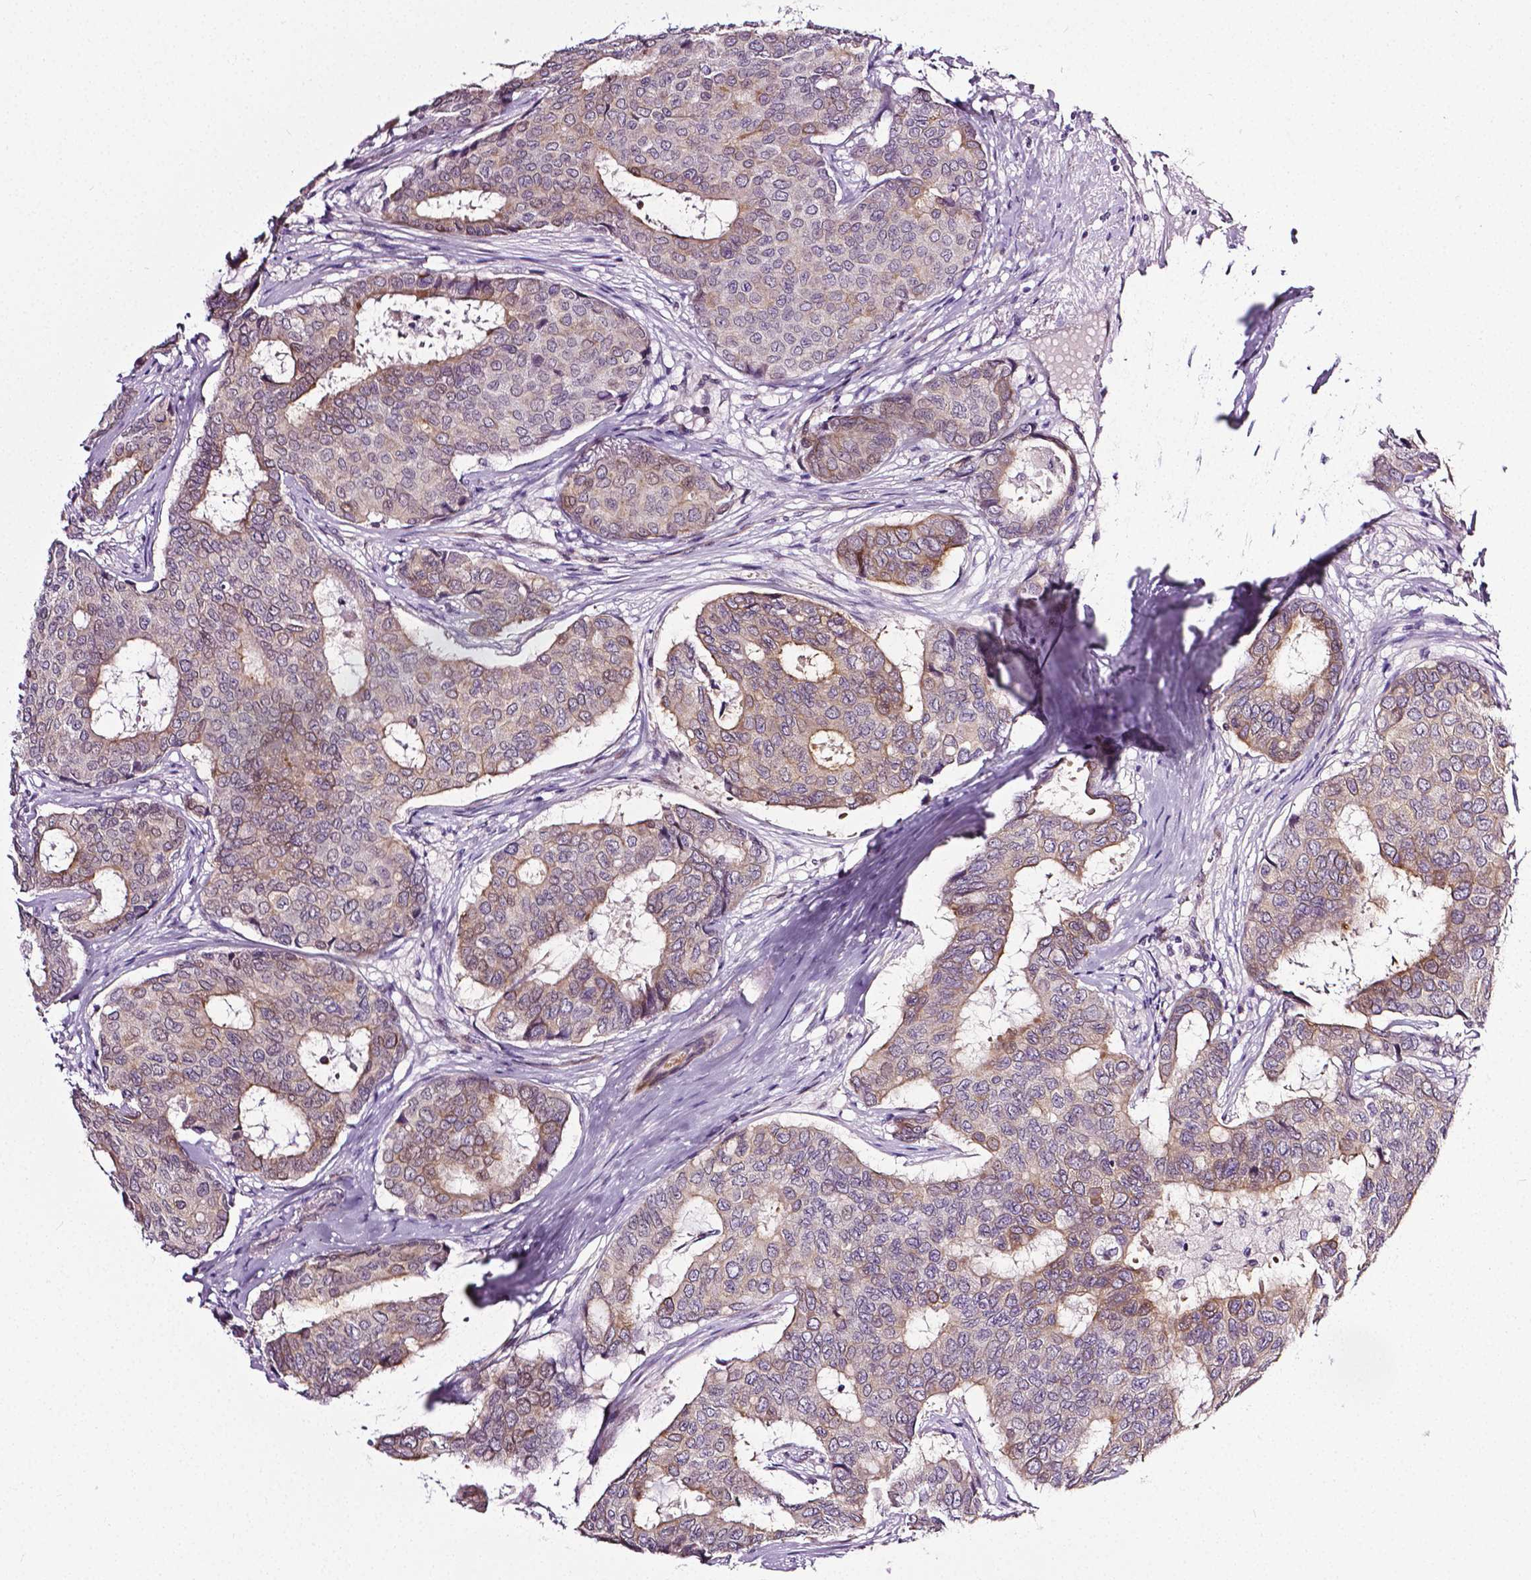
{"staining": {"intensity": "moderate", "quantity": "<25%", "location": "cytoplasmic/membranous"}, "tissue": "breast cancer", "cell_type": "Tumor cells", "image_type": "cancer", "snomed": [{"axis": "morphology", "description": "Duct carcinoma"}, {"axis": "topography", "description": "Breast"}], "caption": "The histopathology image demonstrates staining of breast infiltrating ductal carcinoma, revealing moderate cytoplasmic/membranous protein expression (brown color) within tumor cells.", "gene": "PTGER3", "patient": {"sex": "female", "age": 75}}